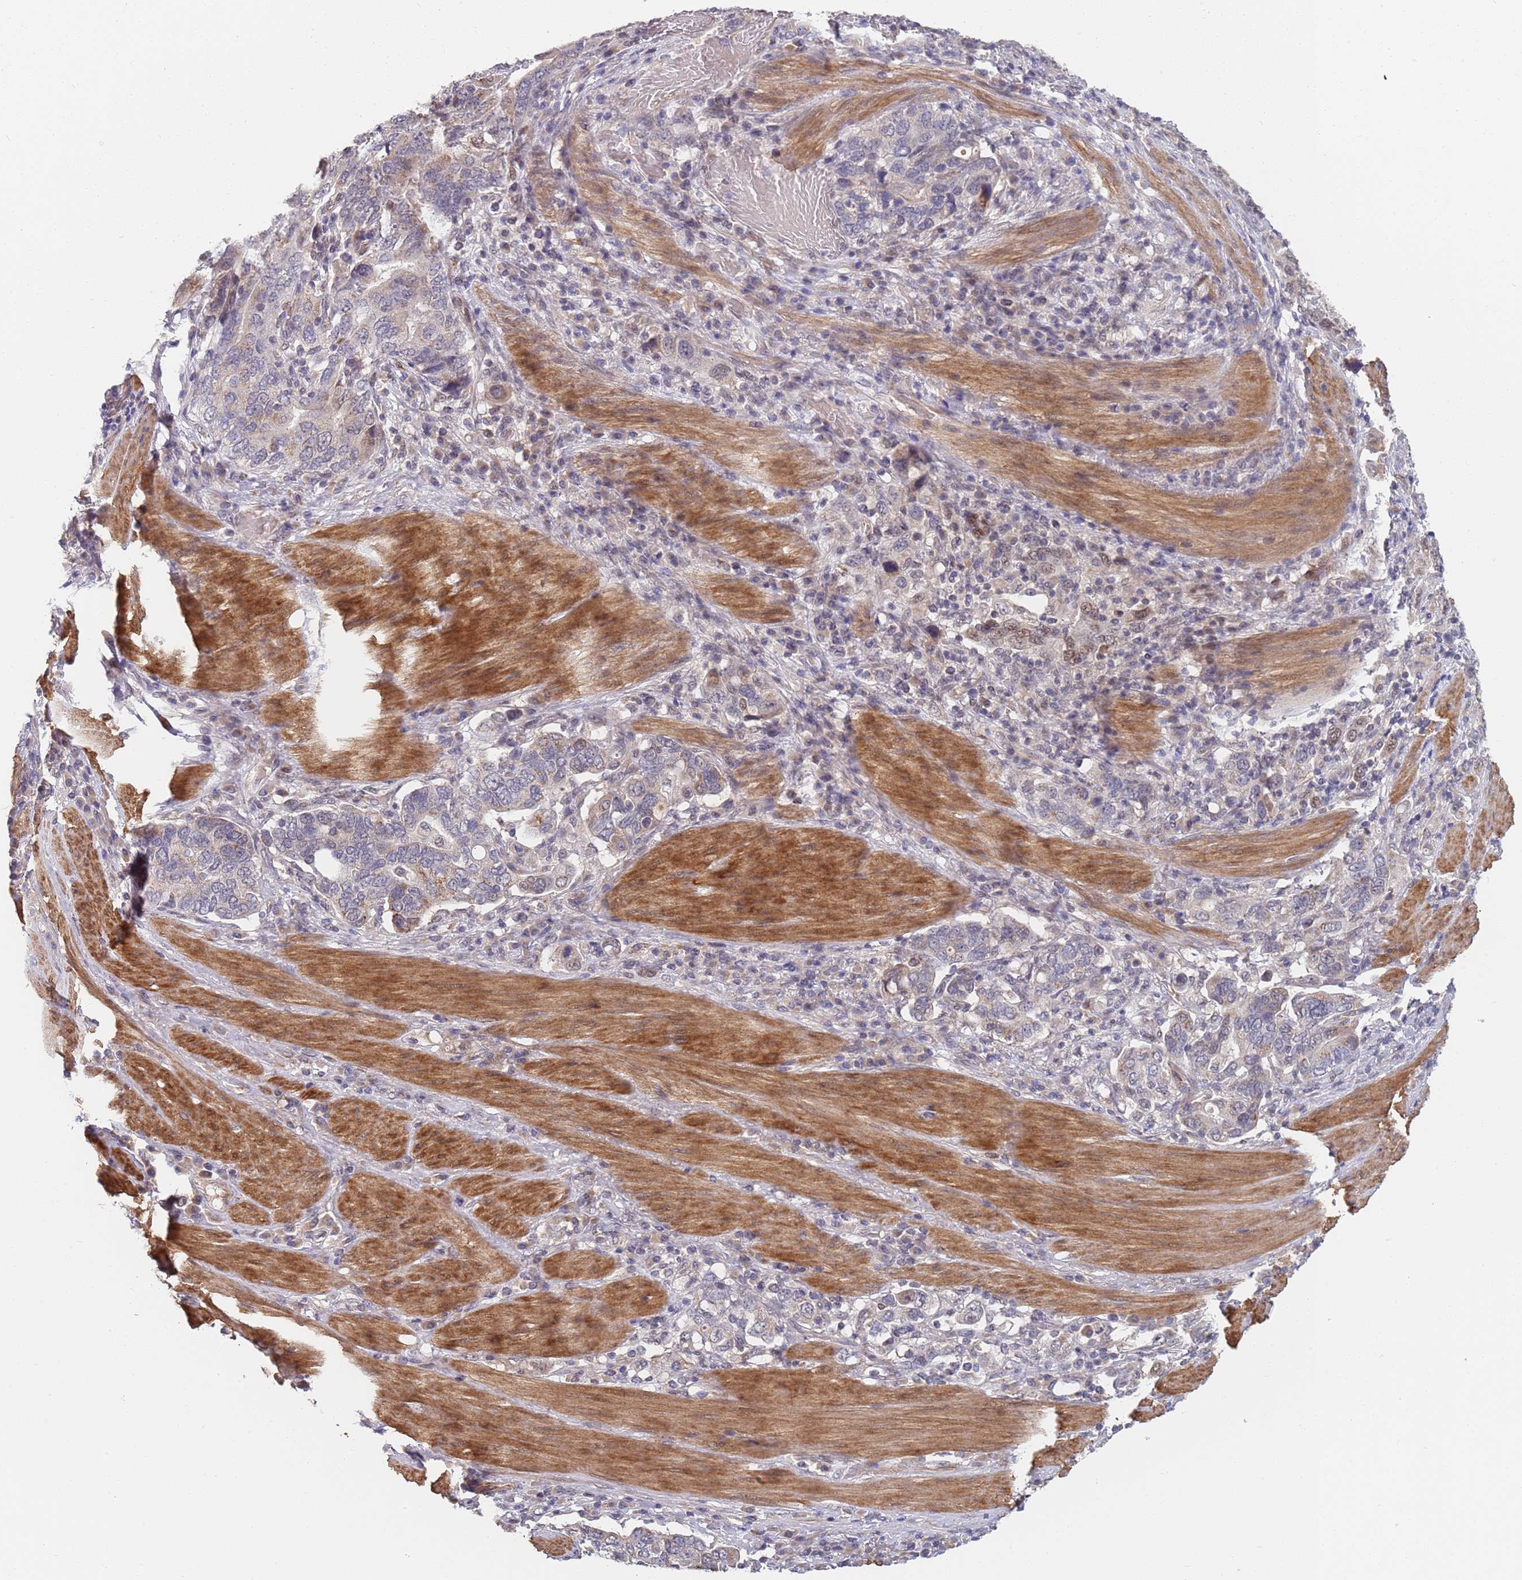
{"staining": {"intensity": "weak", "quantity": "<25%", "location": "nuclear"}, "tissue": "stomach cancer", "cell_type": "Tumor cells", "image_type": "cancer", "snomed": [{"axis": "morphology", "description": "Adenocarcinoma, NOS"}, {"axis": "topography", "description": "Stomach, upper"}, {"axis": "topography", "description": "Stomach"}], "caption": "Tumor cells are negative for protein expression in human stomach cancer (adenocarcinoma).", "gene": "B4GALT4", "patient": {"sex": "male", "age": 62}}